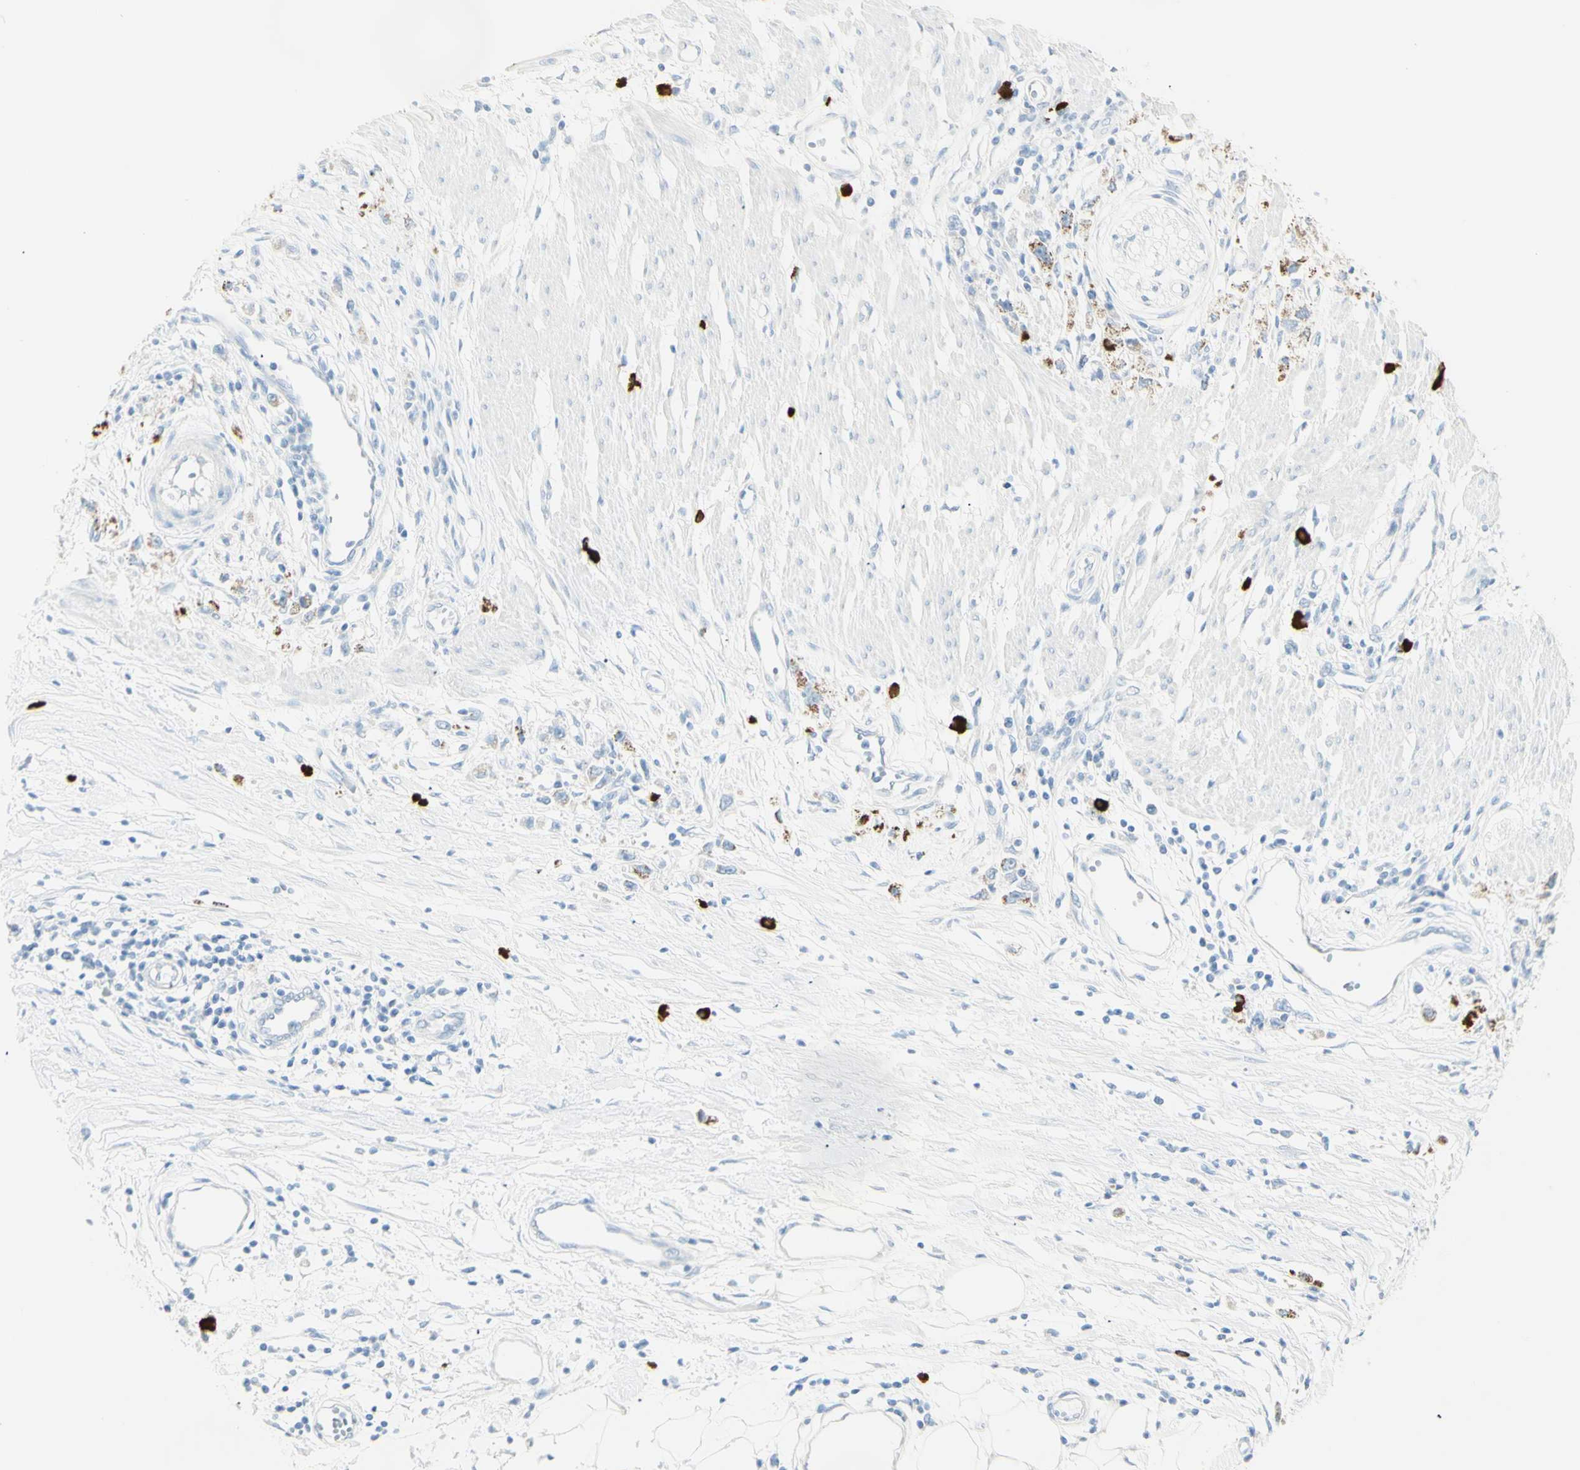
{"staining": {"intensity": "moderate", "quantity": "<25%", "location": "cytoplasmic/membranous"}, "tissue": "stomach cancer", "cell_type": "Tumor cells", "image_type": "cancer", "snomed": [{"axis": "morphology", "description": "Adenocarcinoma, NOS"}, {"axis": "topography", "description": "Stomach"}], "caption": "DAB immunohistochemical staining of human stomach cancer reveals moderate cytoplasmic/membranous protein positivity in approximately <25% of tumor cells.", "gene": "LETM1", "patient": {"sex": "female", "age": 59}}